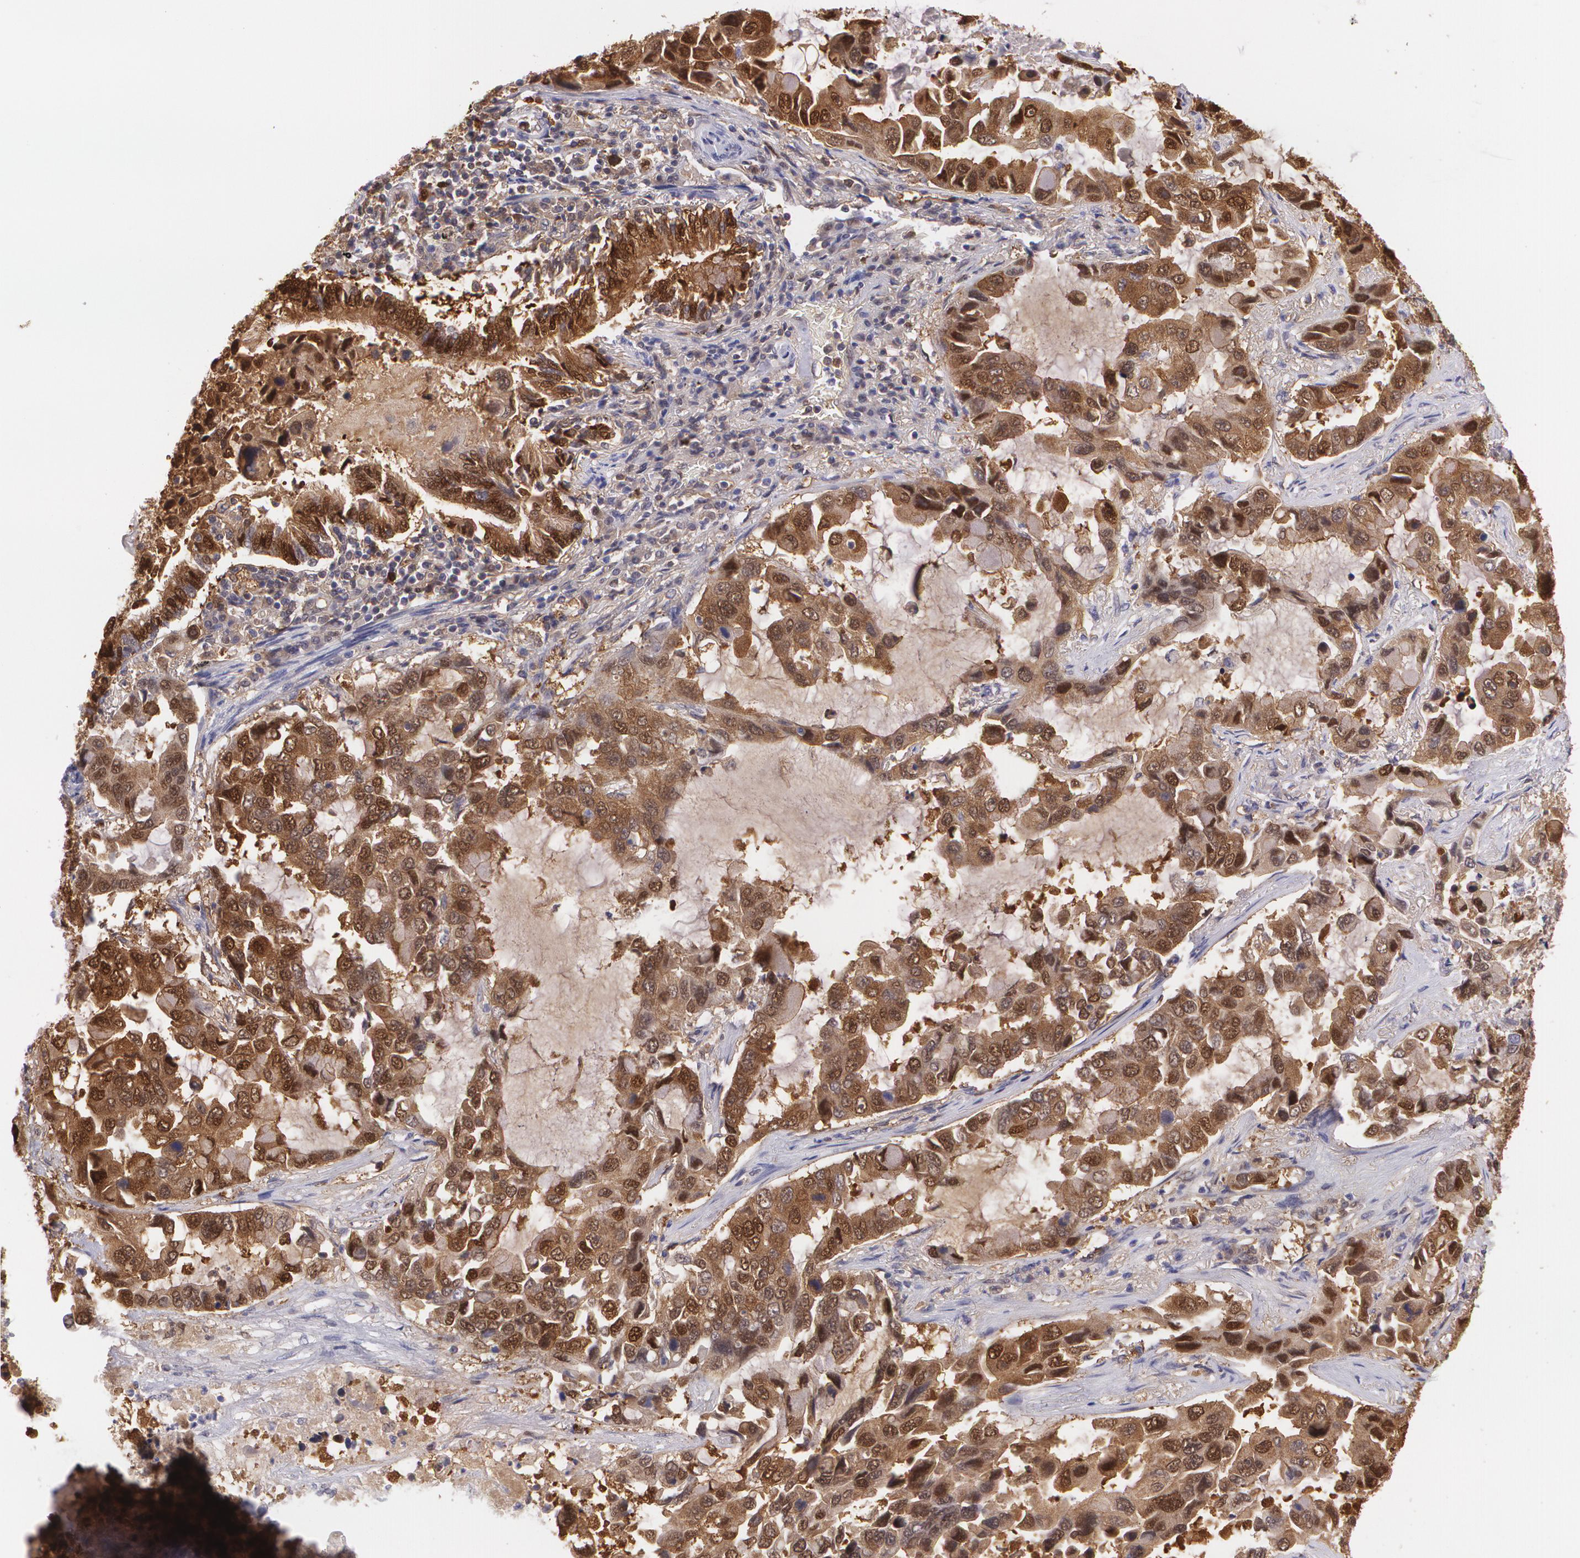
{"staining": {"intensity": "strong", "quantity": ">75%", "location": "cytoplasmic/membranous"}, "tissue": "lung cancer", "cell_type": "Tumor cells", "image_type": "cancer", "snomed": [{"axis": "morphology", "description": "Adenocarcinoma, NOS"}, {"axis": "topography", "description": "Lung"}], "caption": "Protein positivity by IHC reveals strong cytoplasmic/membranous positivity in approximately >75% of tumor cells in lung adenocarcinoma.", "gene": "HSPH1", "patient": {"sex": "male", "age": 64}}